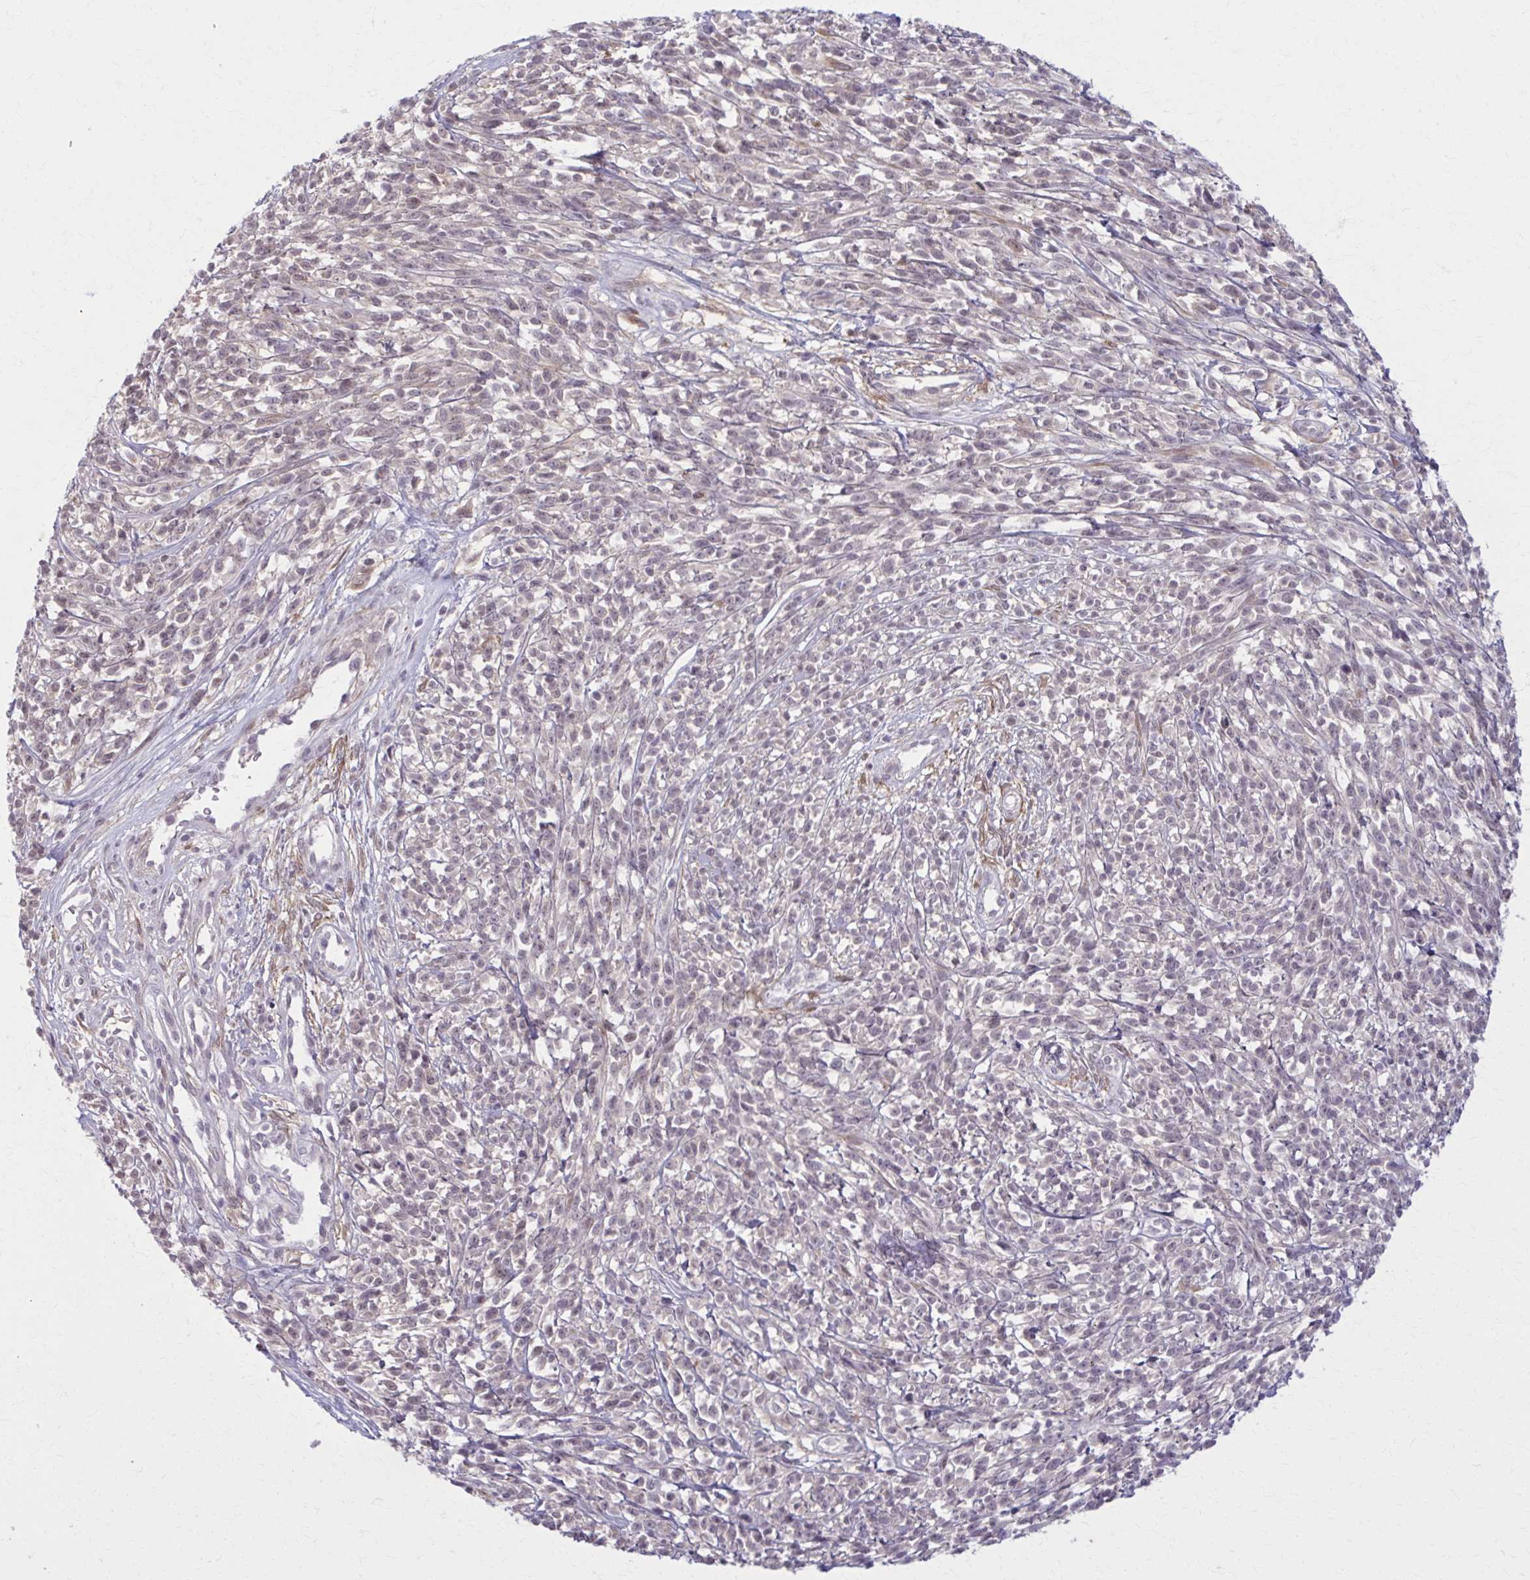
{"staining": {"intensity": "negative", "quantity": "none", "location": "none"}, "tissue": "melanoma", "cell_type": "Tumor cells", "image_type": "cancer", "snomed": [{"axis": "morphology", "description": "Malignant melanoma, NOS"}, {"axis": "topography", "description": "Skin"}, {"axis": "topography", "description": "Skin of trunk"}], "caption": "Micrograph shows no significant protein positivity in tumor cells of malignant melanoma.", "gene": "NUMBL", "patient": {"sex": "male", "age": 74}}